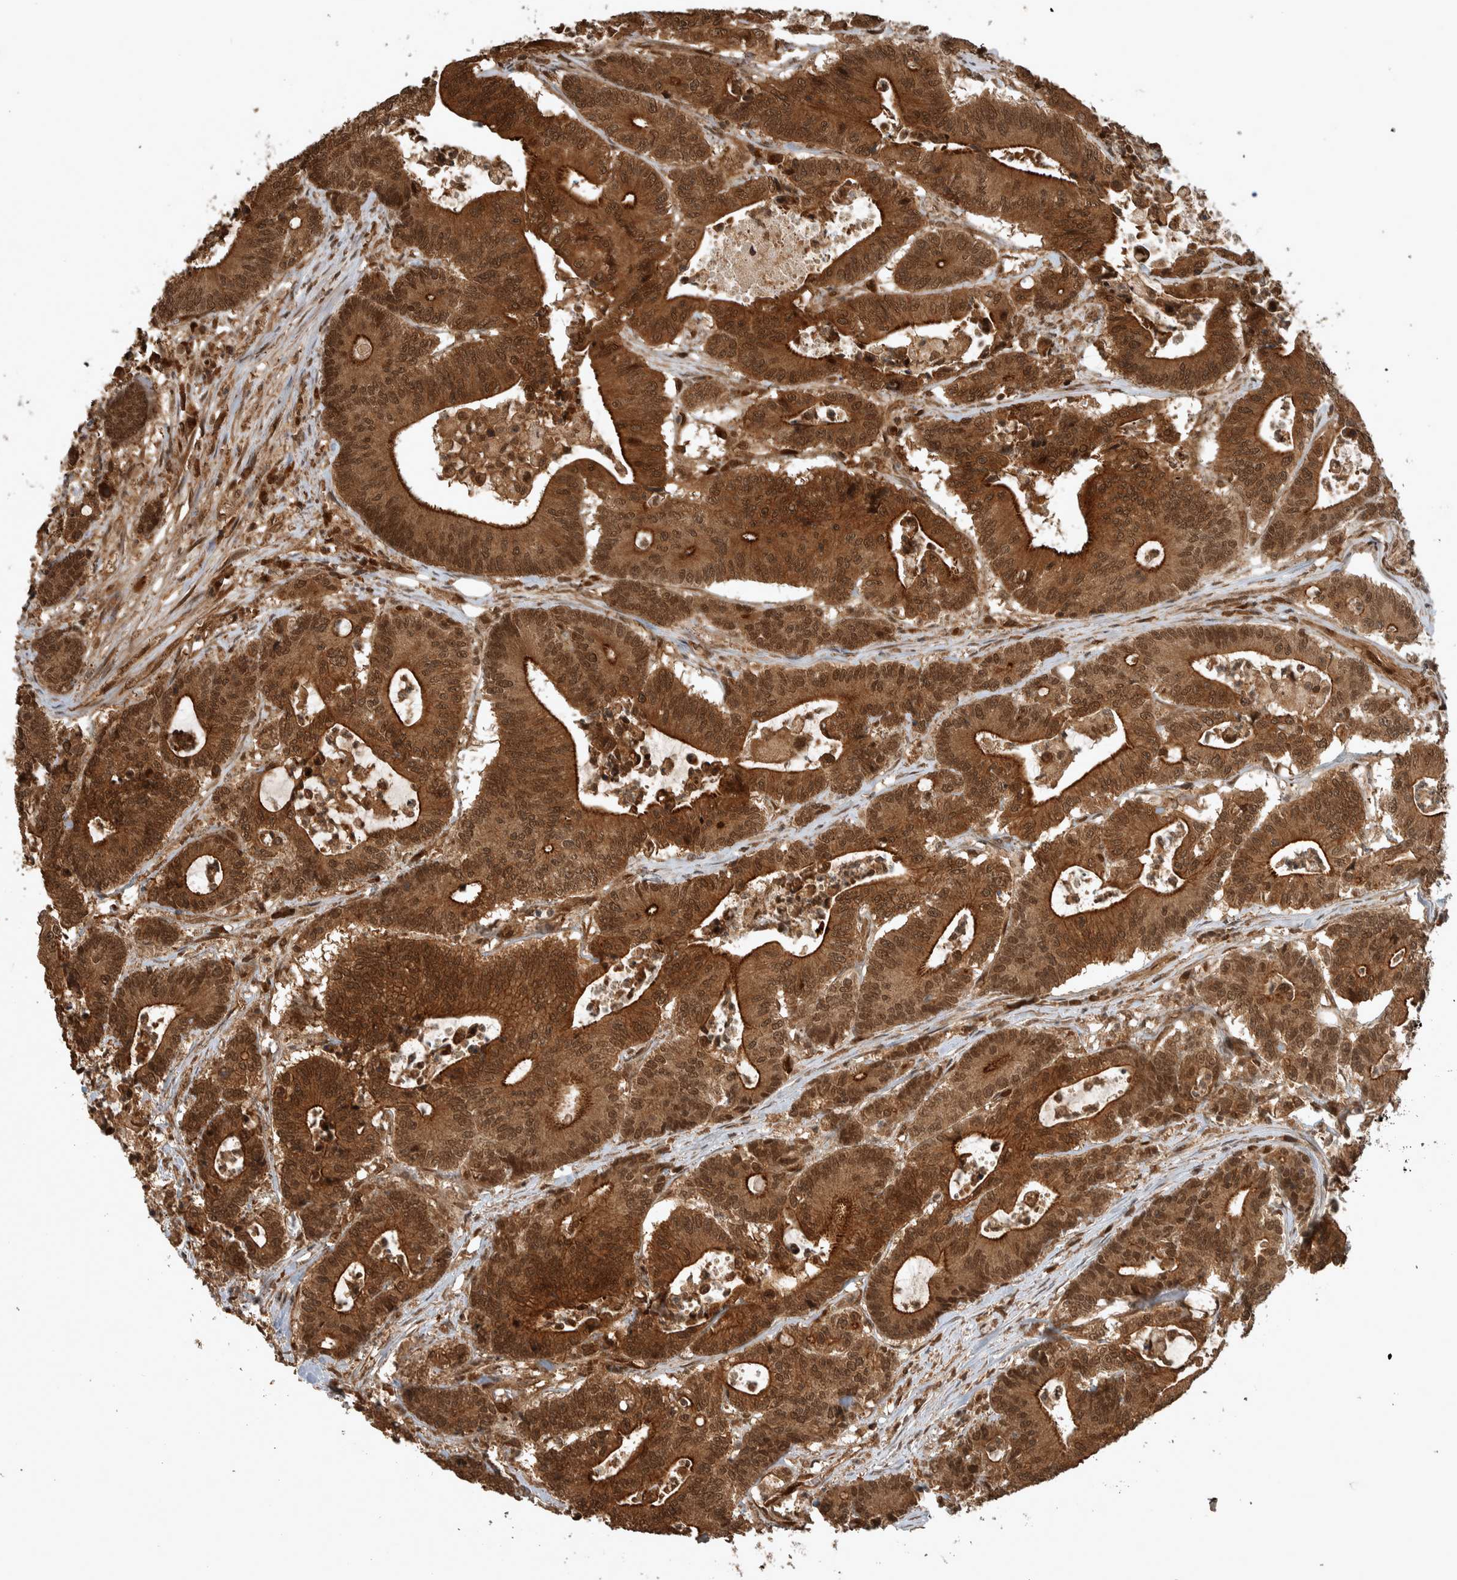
{"staining": {"intensity": "moderate", "quantity": ">75%", "location": "cytoplasmic/membranous,nuclear"}, "tissue": "colorectal cancer", "cell_type": "Tumor cells", "image_type": "cancer", "snomed": [{"axis": "morphology", "description": "Adenocarcinoma, NOS"}, {"axis": "topography", "description": "Colon"}], "caption": "Human colorectal cancer (adenocarcinoma) stained with a brown dye displays moderate cytoplasmic/membranous and nuclear positive expression in about >75% of tumor cells.", "gene": "CNTROB", "patient": {"sex": "female", "age": 84}}